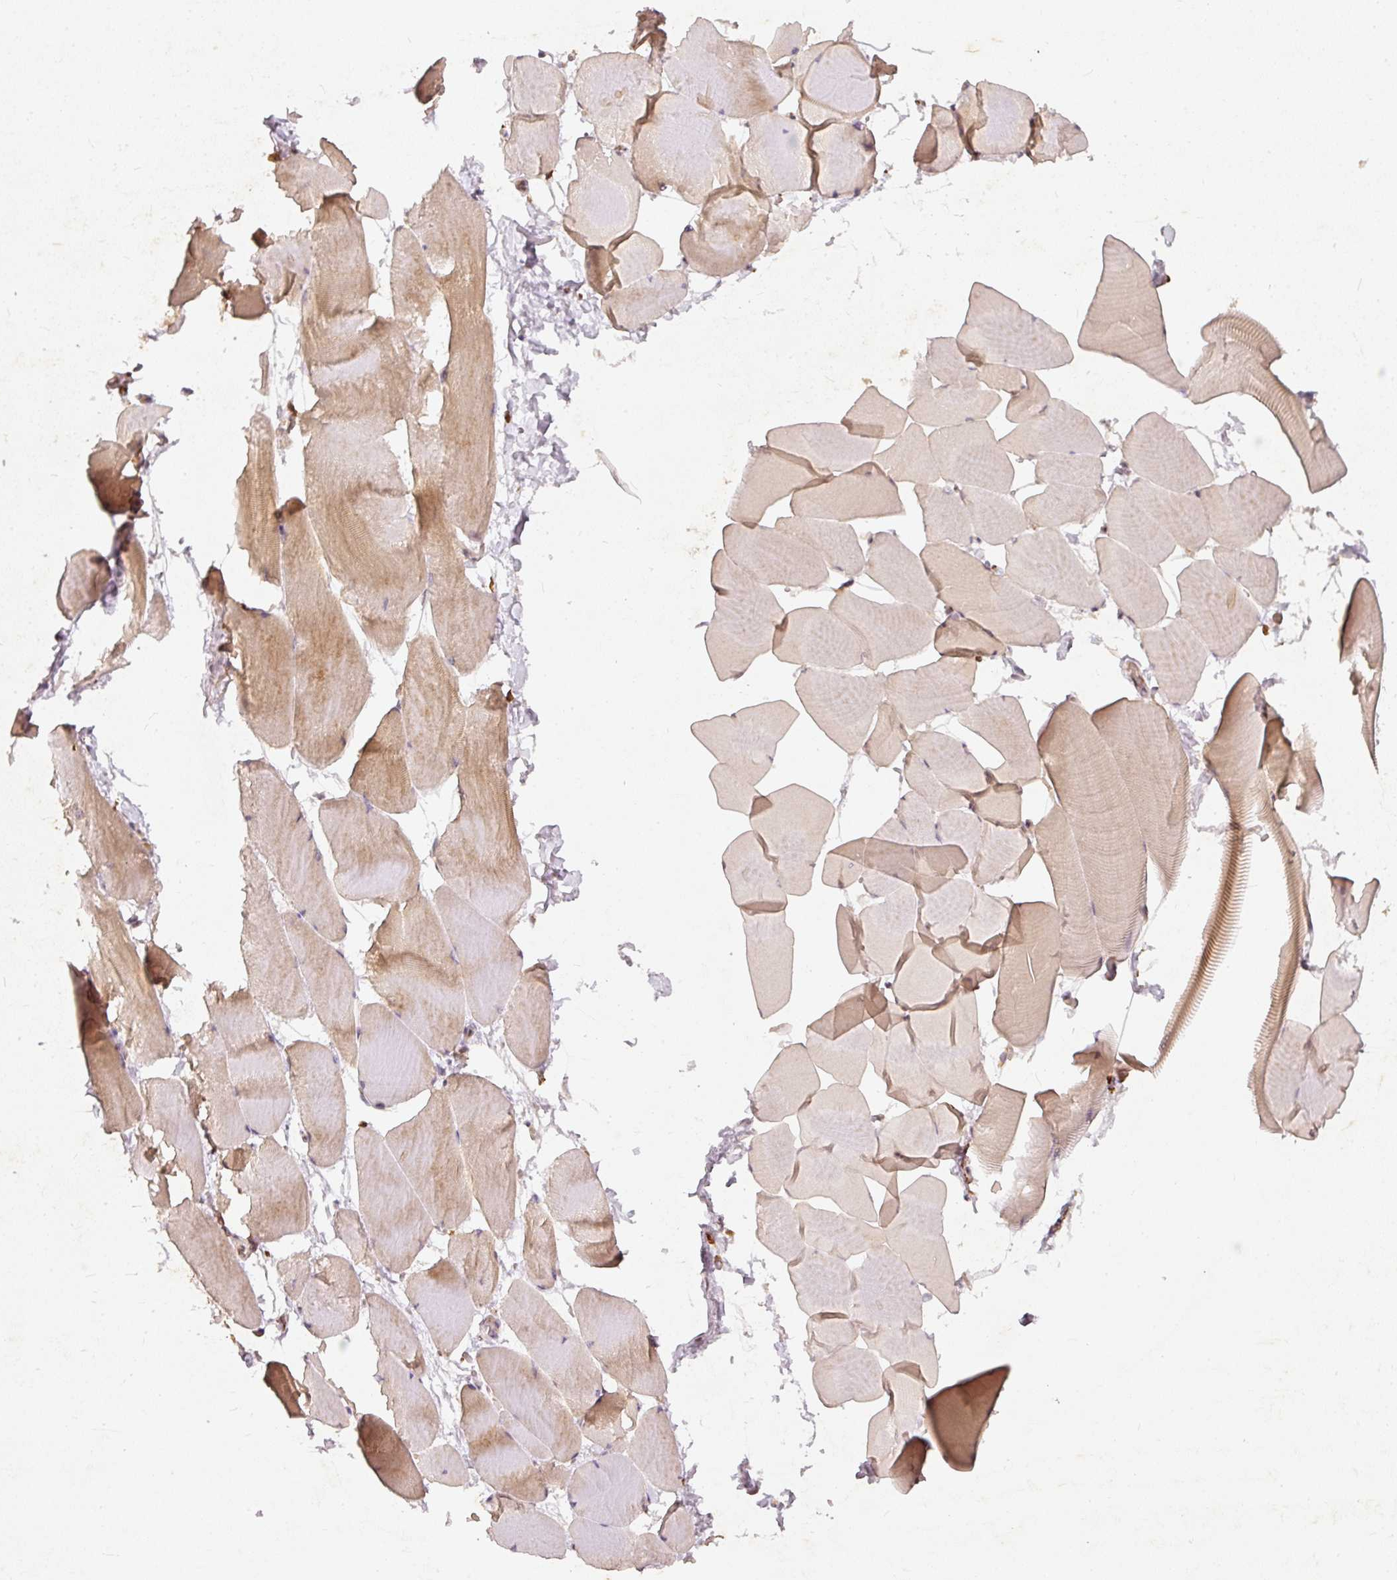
{"staining": {"intensity": "moderate", "quantity": "25%-75%", "location": "cytoplasmic/membranous"}, "tissue": "skeletal muscle", "cell_type": "Myocytes", "image_type": "normal", "snomed": [{"axis": "morphology", "description": "Normal tissue, NOS"}, {"axis": "topography", "description": "Skeletal muscle"}], "caption": "Moderate cytoplasmic/membranous expression is appreciated in about 25%-75% of myocytes in normal skeletal muscle.", "gene": "ZNF580", "patient": {"sex": "male", "age": 25}}